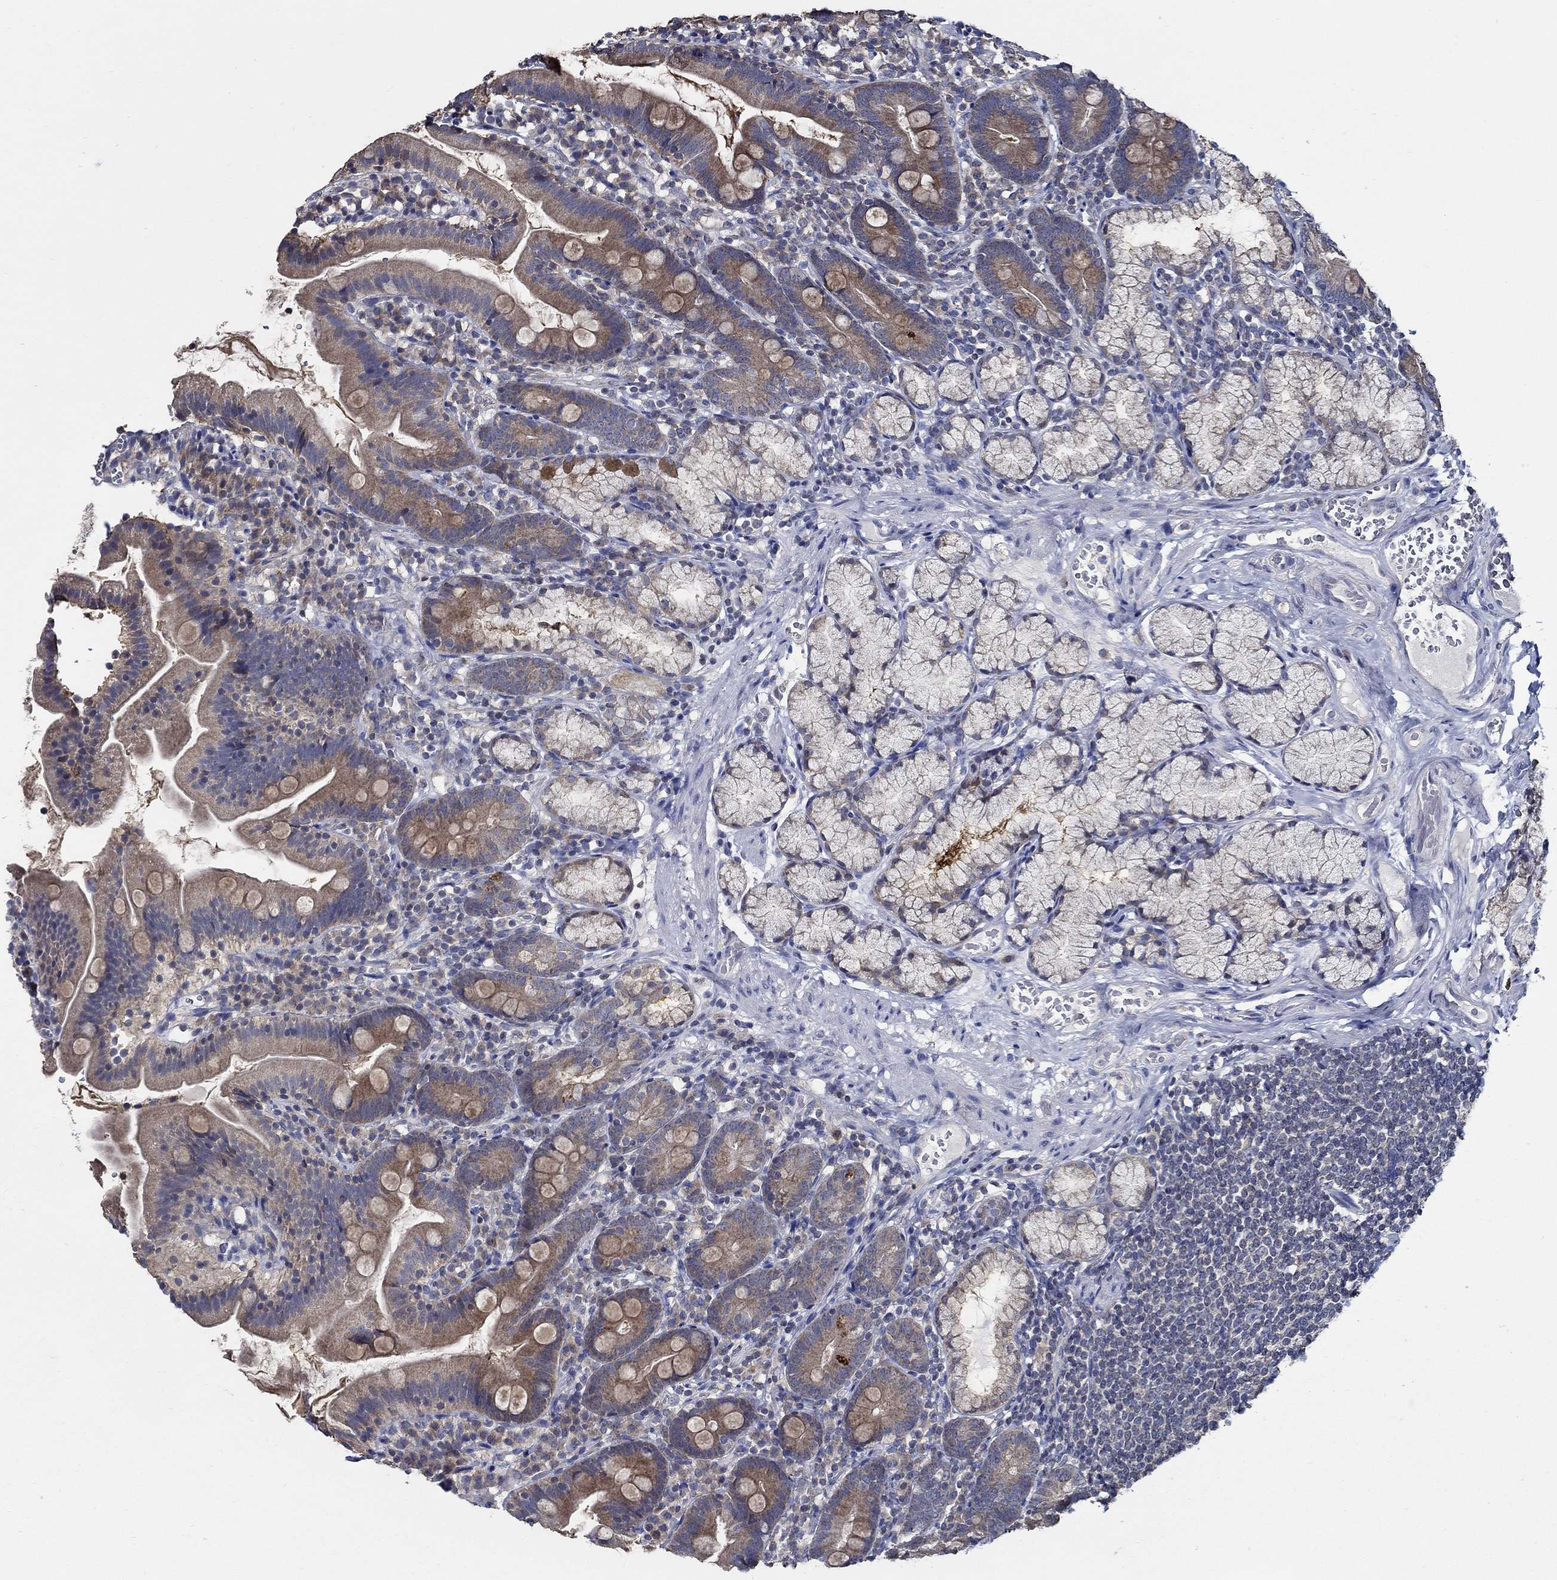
{"staining": {"intensity": "moderate", "quantity": ">75%", "location": "cytoplasmic/membranous"}, "tissue": "duodenum", "cell_type": "Glandular cells", "image_type": "normal", "snomed": [{"axis": "morphology", "description": "Normal tissue, NOS"}, {"axis": "topography", "description": "Duodenum"}], "caption": "The micrograph shows immunohistochemical staining of normal duodenum. There is moderate cytoplasmic/membranous expression is identified in about >75% of glandular cells. Immunohistochemistry (ihc) stains the protein in brown and the nuclei are stained blue.", "gene": "WDR53", "patient": {"sex": "female", "age": 67}}